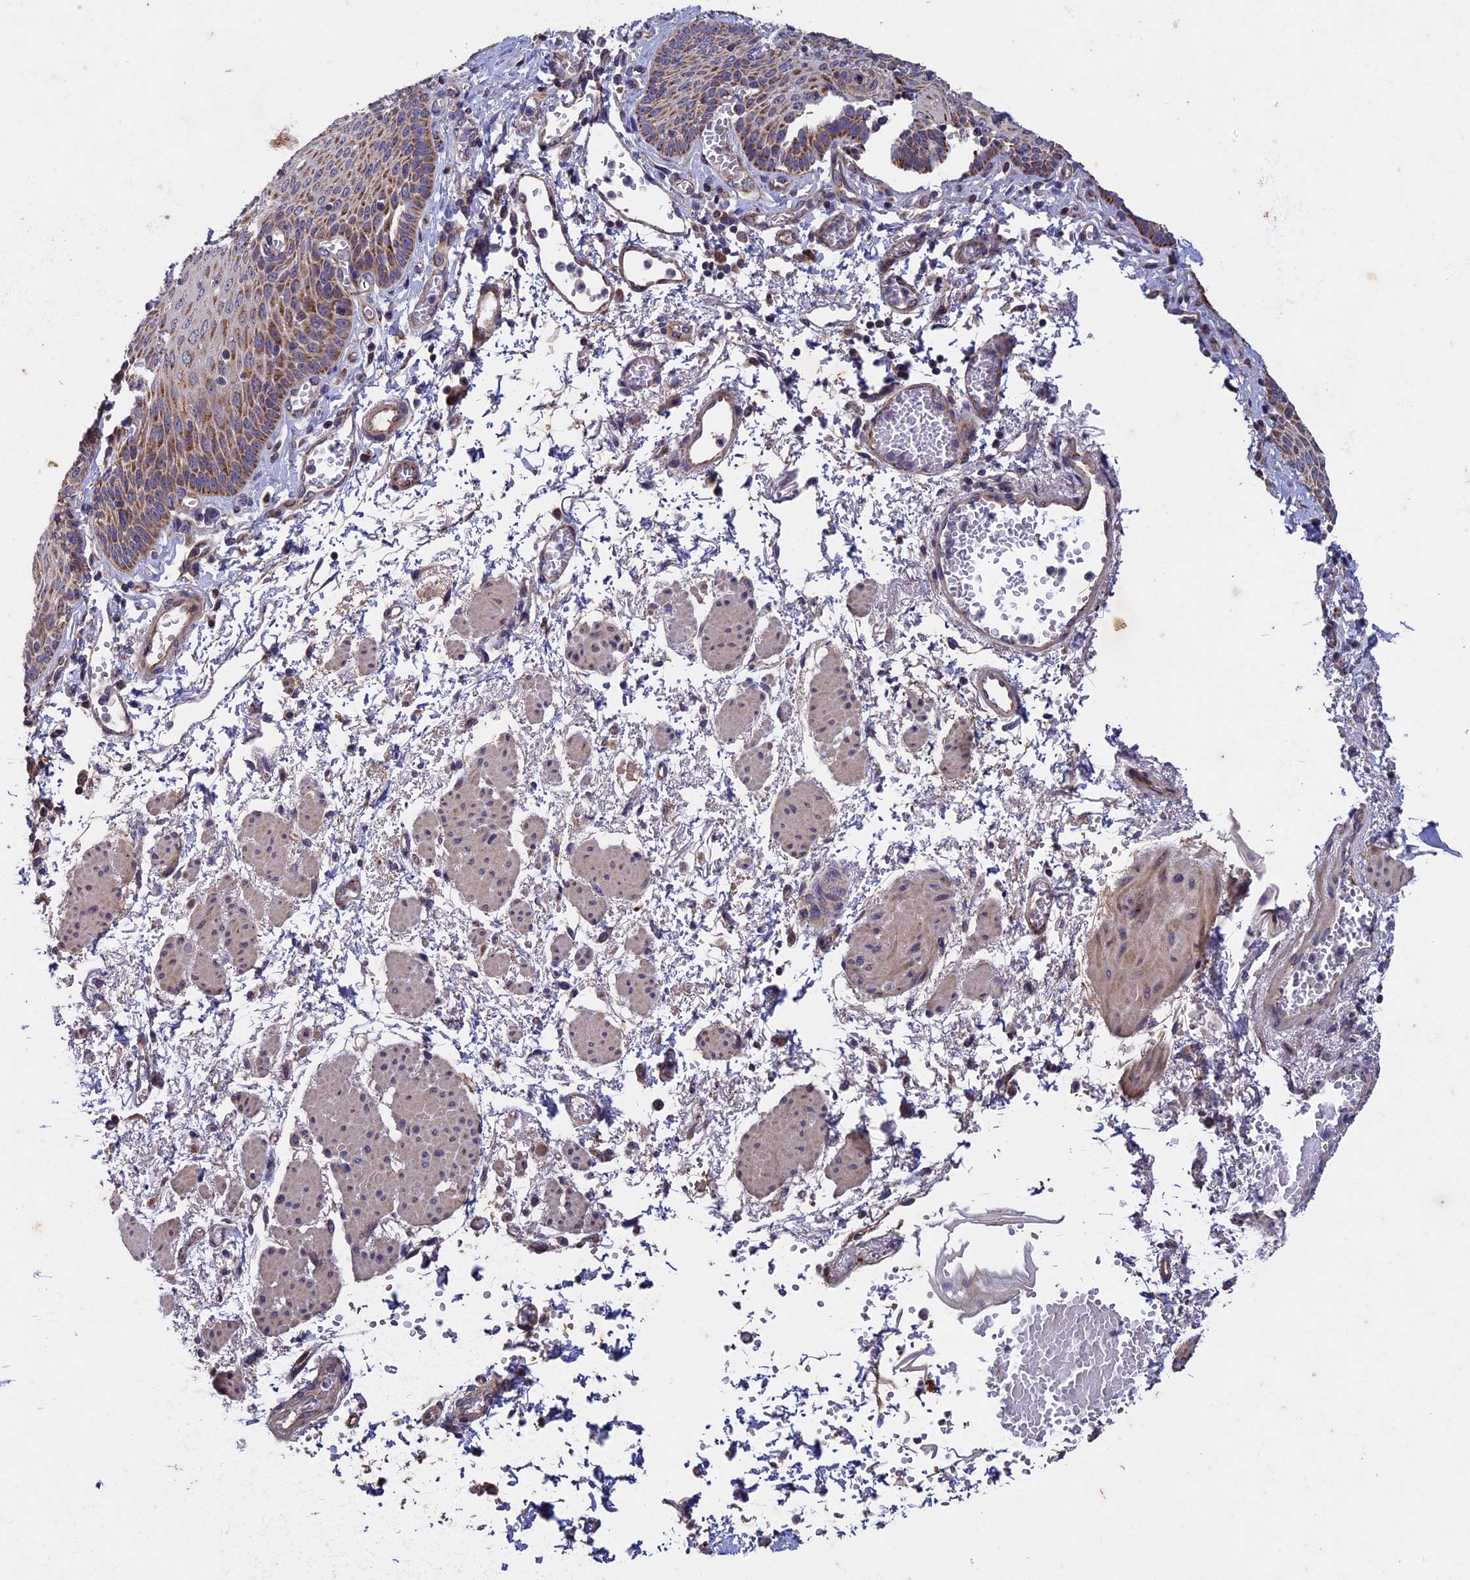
{"staining": {"intensity": "moderate", "quantity": ">75%", "location": "cytoplasmic/membranous"}, "tissue": "esophagus", "cell_type": "Squamous epithelial cells", "image_type": "normal", "snomed": [{"axis": "morphology", "description": "Normal tissue, NOS"}, {"axis": "topography", "description": "Esophagus"}], "caption": "Squamous epithelial cells exhibit medium levels of moderate cytoplasmic/membranous expression in approximately >75% of cells in benign human esophagus. (DAB = brown stain, brightfield microscopy at high magnification).", "gene": "RNF17", "patient": {"sex": "male", "age": 81}}